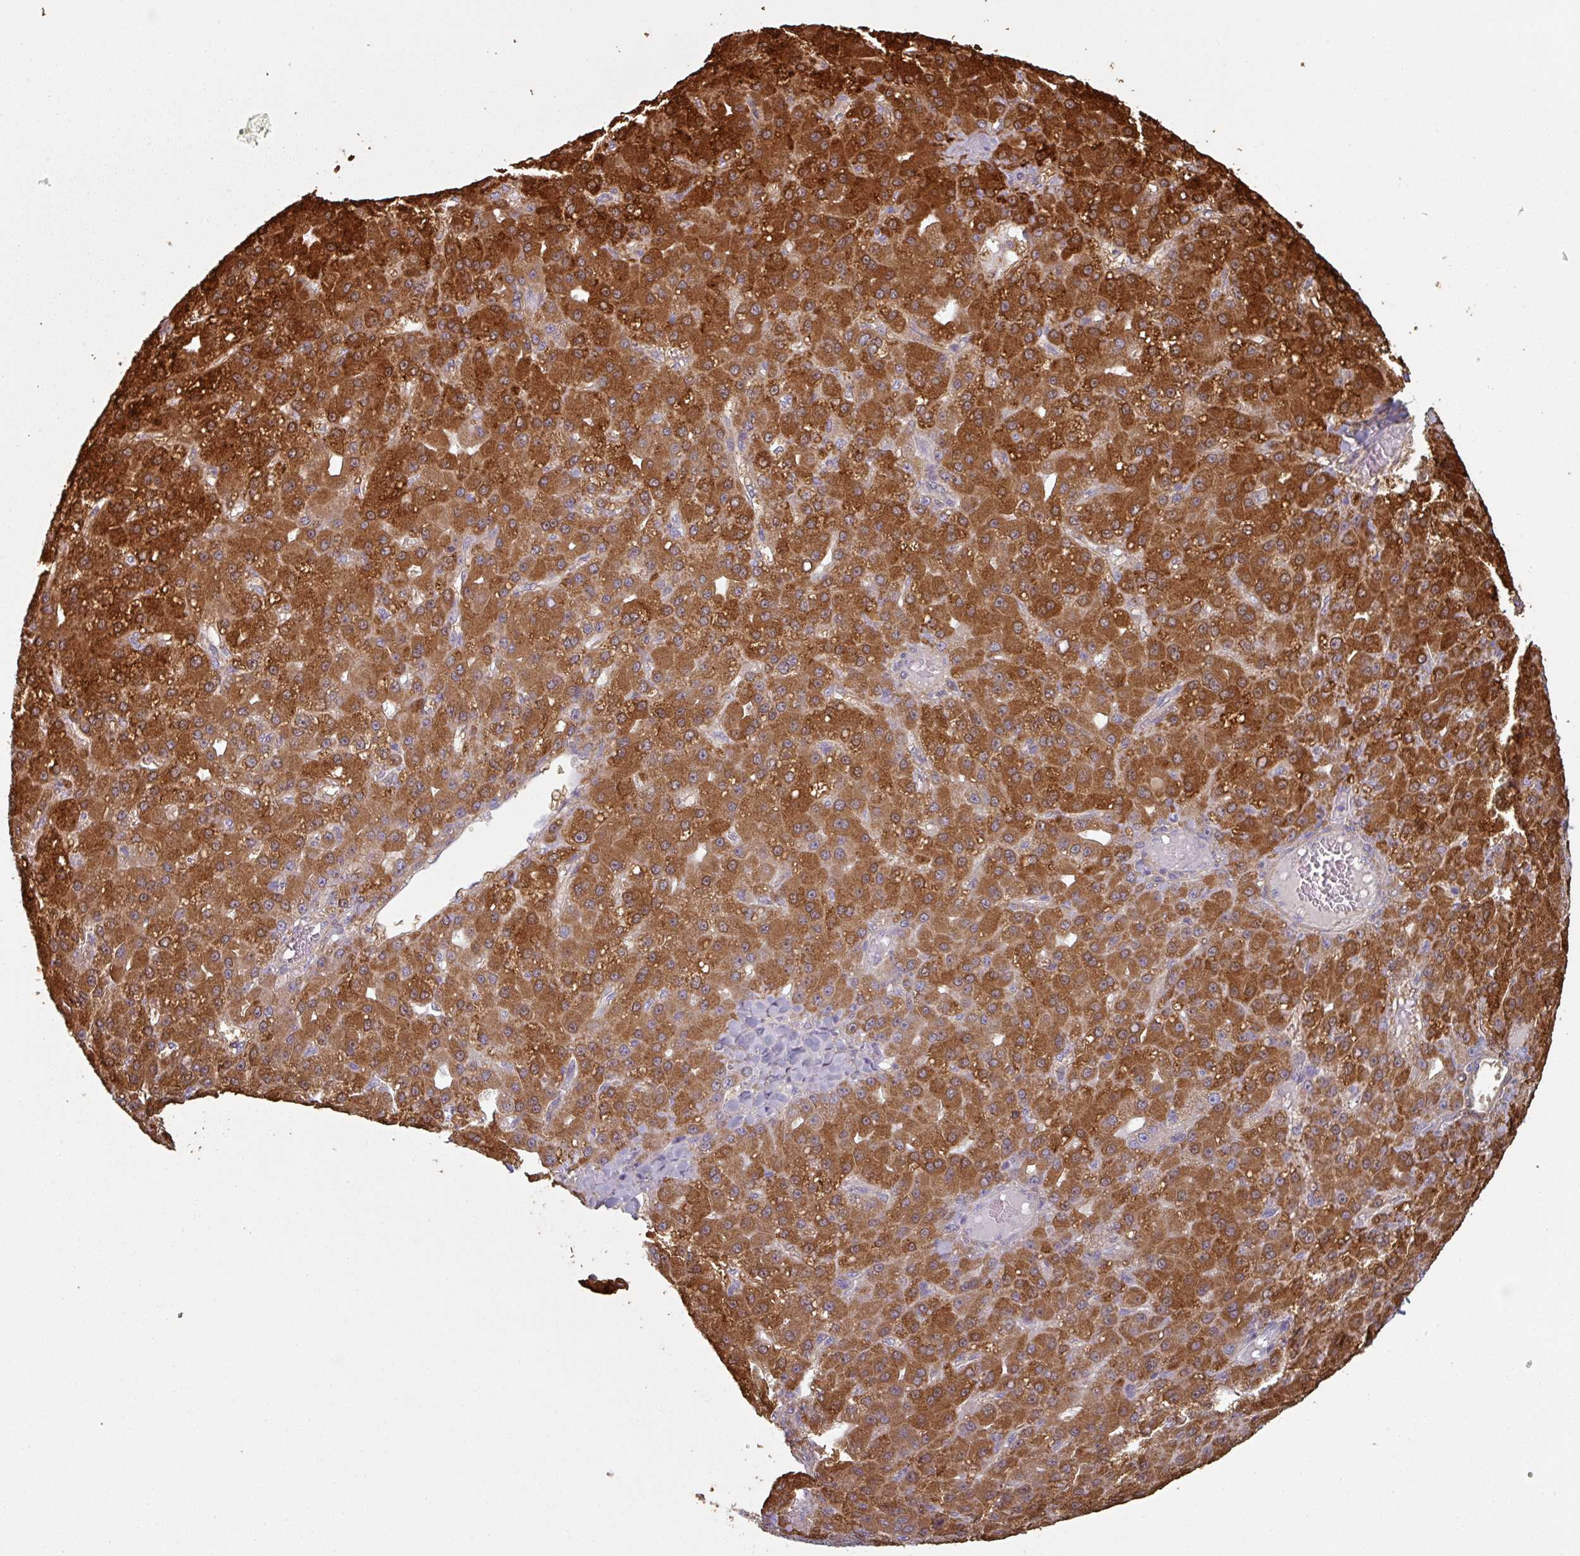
{"staining": {"intensity": "strong", "quantity": ">75%", "location": "cytoplasmic/membranous"}, "tissue": "liver cancer", "cell_type": "Tumor cells", "image_type": "cancer", "snomed": [{"axis": "morphology", "description": "Carcinoma, Hepatocellular, NOS"}, {"axis": "topography", "description": "Liver"}], "caption": "A high-resolution image shows immunohistochemistry (IHC) staining of liver hepatocellular carcinoma, which exhibits strong cytoplasmic/membranous positivity in about >75% of tumor cells. (DAB = brown stain, brightfield microscopy at high magnification).", "gene": "GSTA4", "patient": {"sex": "male", "age": 67}}